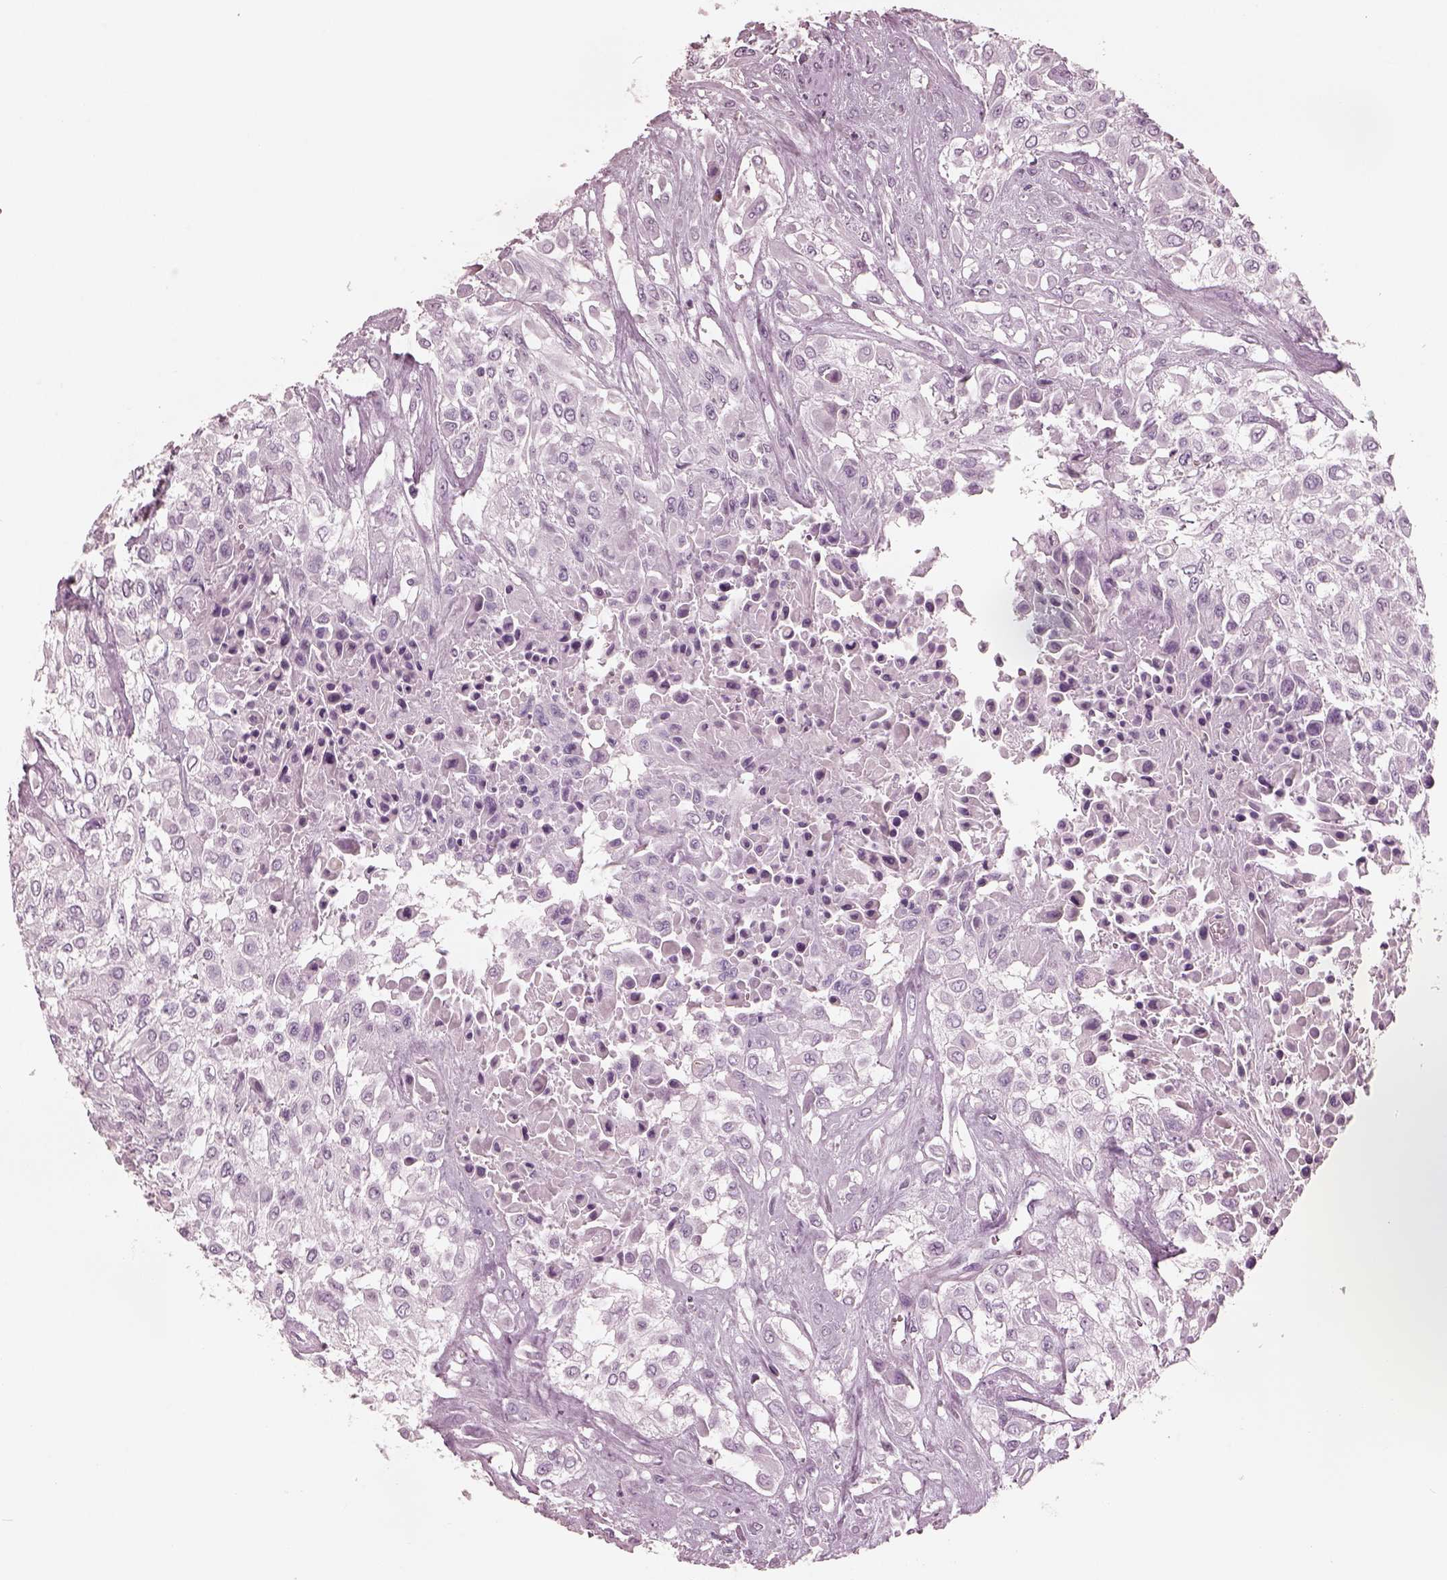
{"staining": {"intensity": "negative", "quantity": "none", "location": "none"}, "tissue": "urothelial cancer", "cell_type": "Tumor cells", "image_type": "cancer", "snomed": [{"axis": "morphology", "description": "Urothelial carcinoma, High grade"}, {"axis": "topography", "description": "Urinary bladder"}], "caption": "This is an immunohistochemistry (IHC) micrograph of human urothelial cancer. There is no positivity in tumor cells.", "gene": "CSH1", "patient": {"sex": "male", "age": 57}}